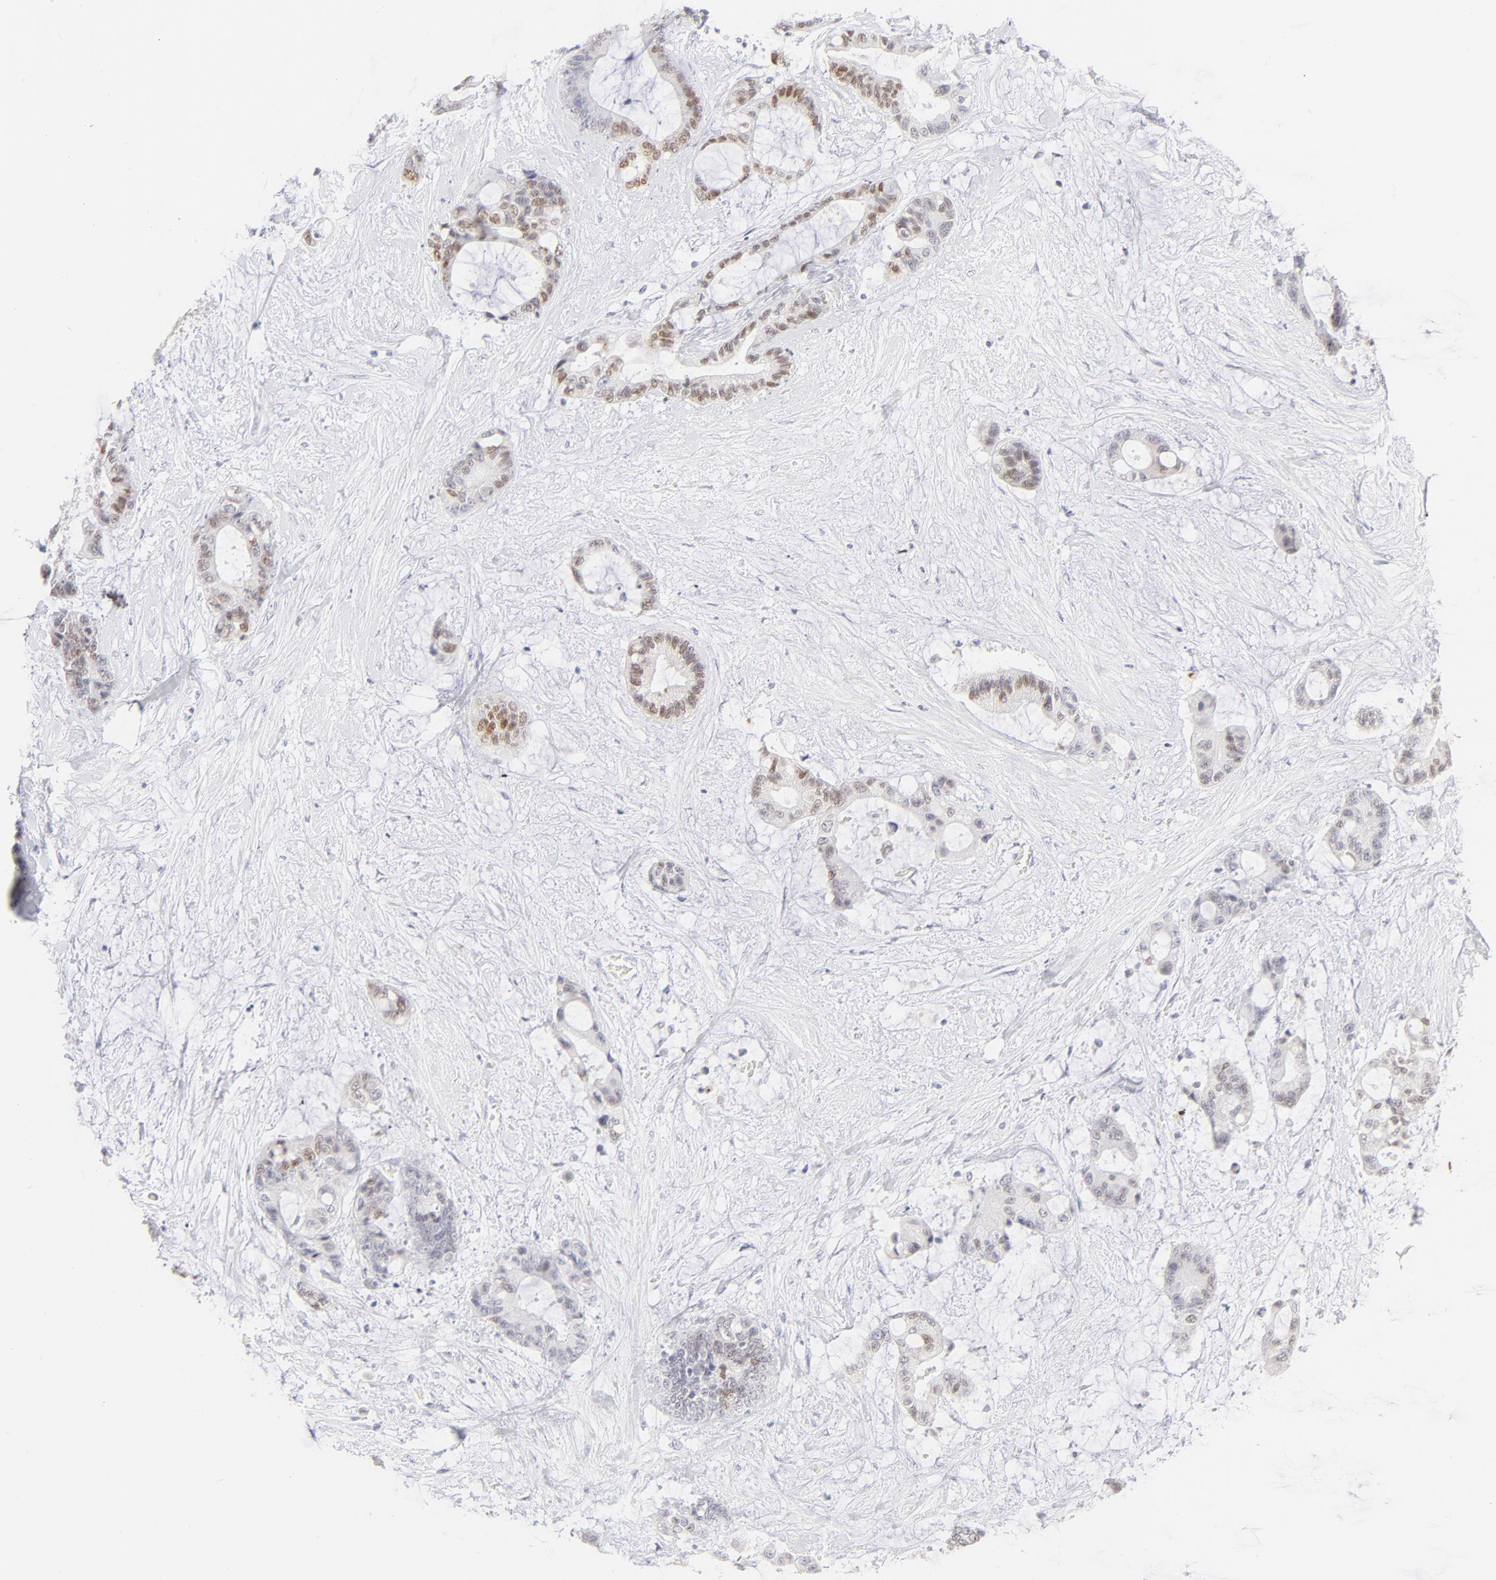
{"staining": {"intensity": "moderate", "quantity": "25%-75%", "location": "nuclear"}, "tissue": "liver cancer", "cell_type": "Tumor cells", "image_type": "cancer", "snomed": [{"axis": "morphology", "description": "Cholangiocarcinoma"}, {"axis": "topography", "description": "Liver"}], "caption": "Liver cancer (cholangiocarcinoma) stained with a brown dye shows moderate nuclear positive positivity in approximately 25%-75% of tumor cells.", "gene": "ELF3", "patient": {"sex": "female", "age": 73}}